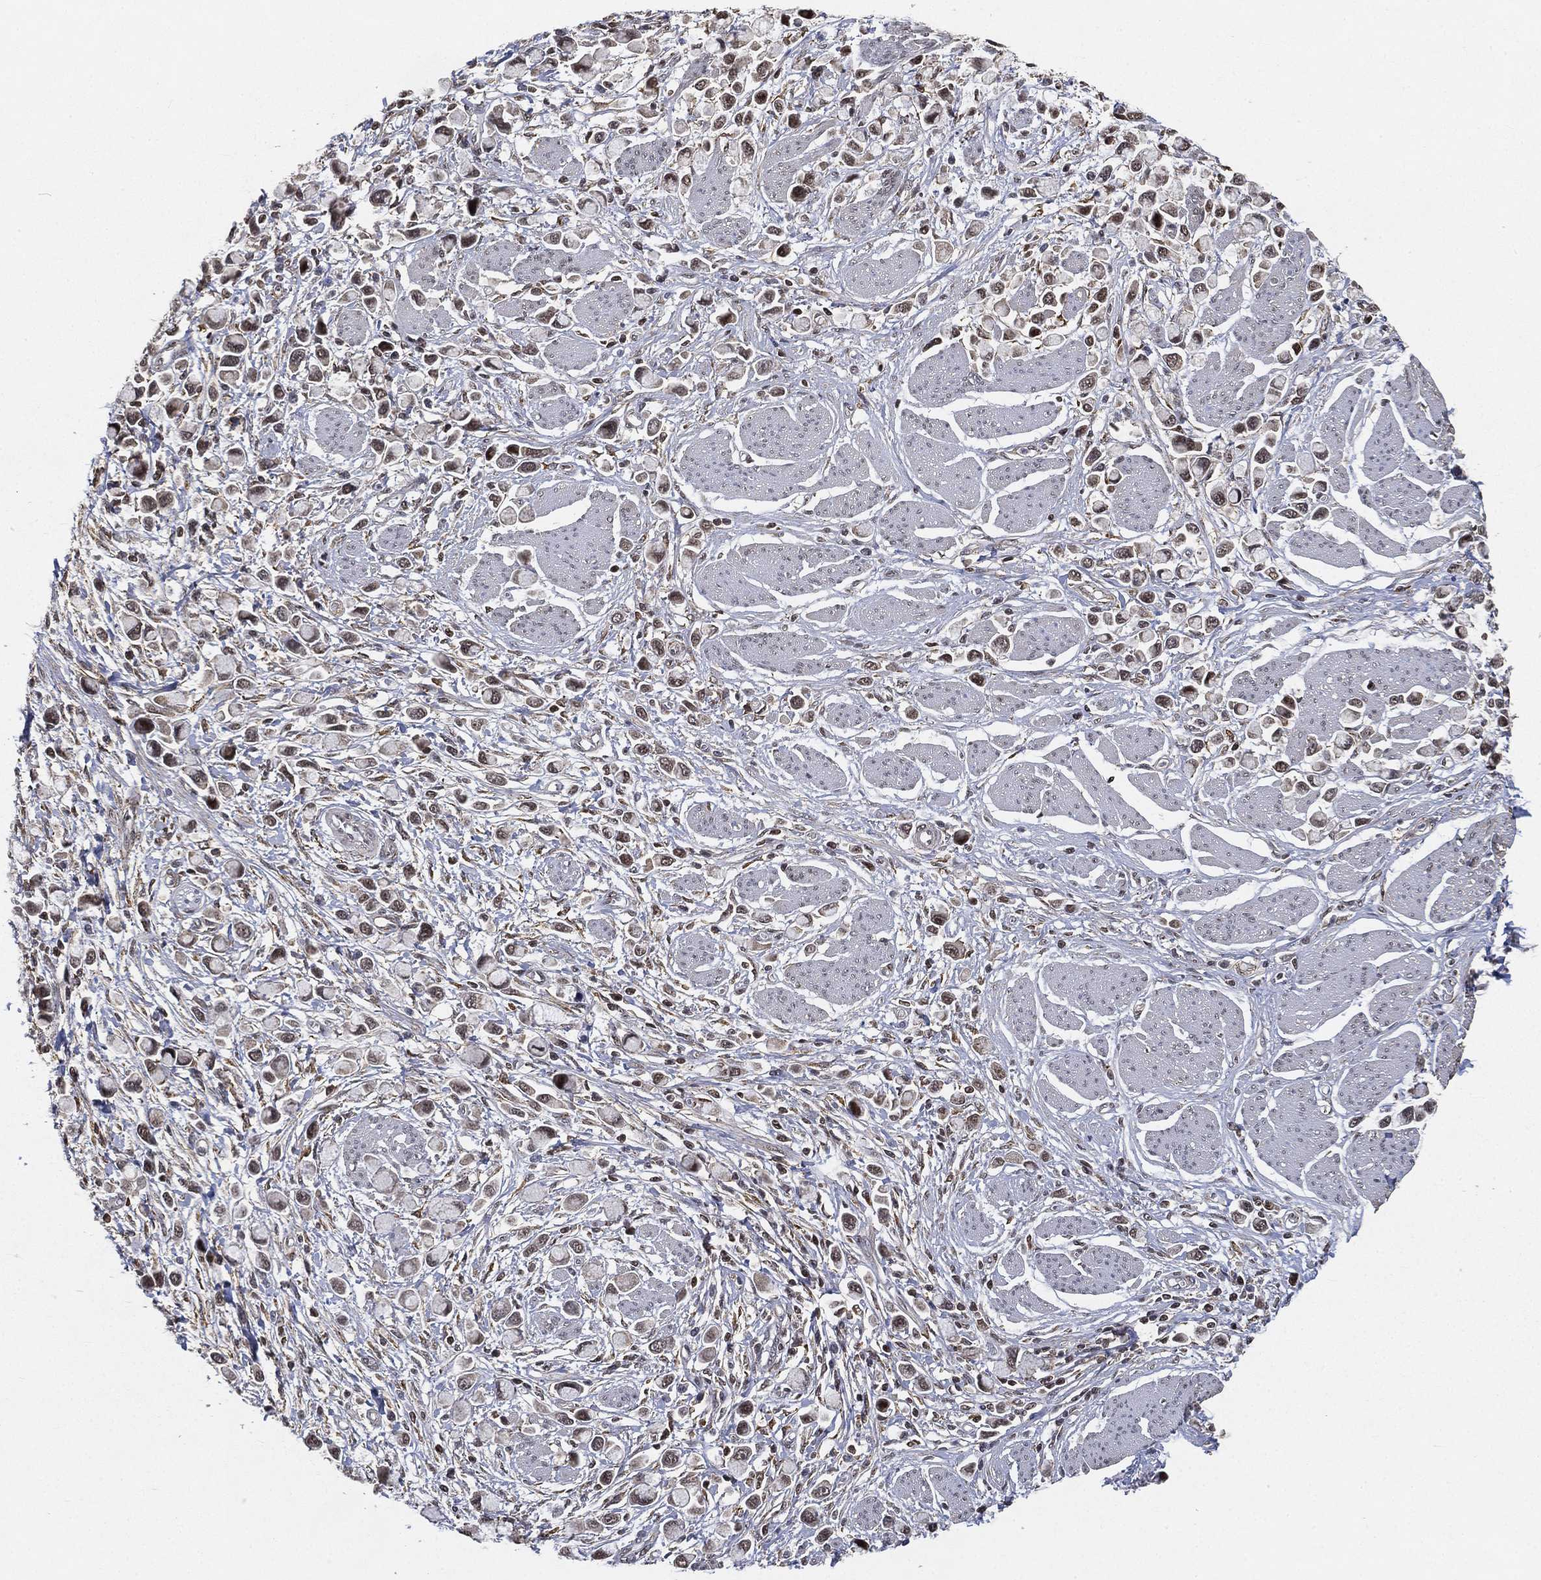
{"staining": {"intensity": "moderate", "quantity": "25%-75%", "location": "nuclear"}, "tissue": "stomach cancer", "cell_type": "Tumor cells", "image_type": "cancer", "snomed": [{"axis": "morphology", "description": "Adenocarcinoma, NOS"}, {"axis": "topography", "description": "Stomach"}], "caption": "An IHC image of tumor tissue is shown. Protein staining in brown shows moderate nuclear positivity in stomach cancer (adenocarcinoma) within tumor cells.", "gene": "RSRC2", "patient": {"sex": "female", "age": 81}}